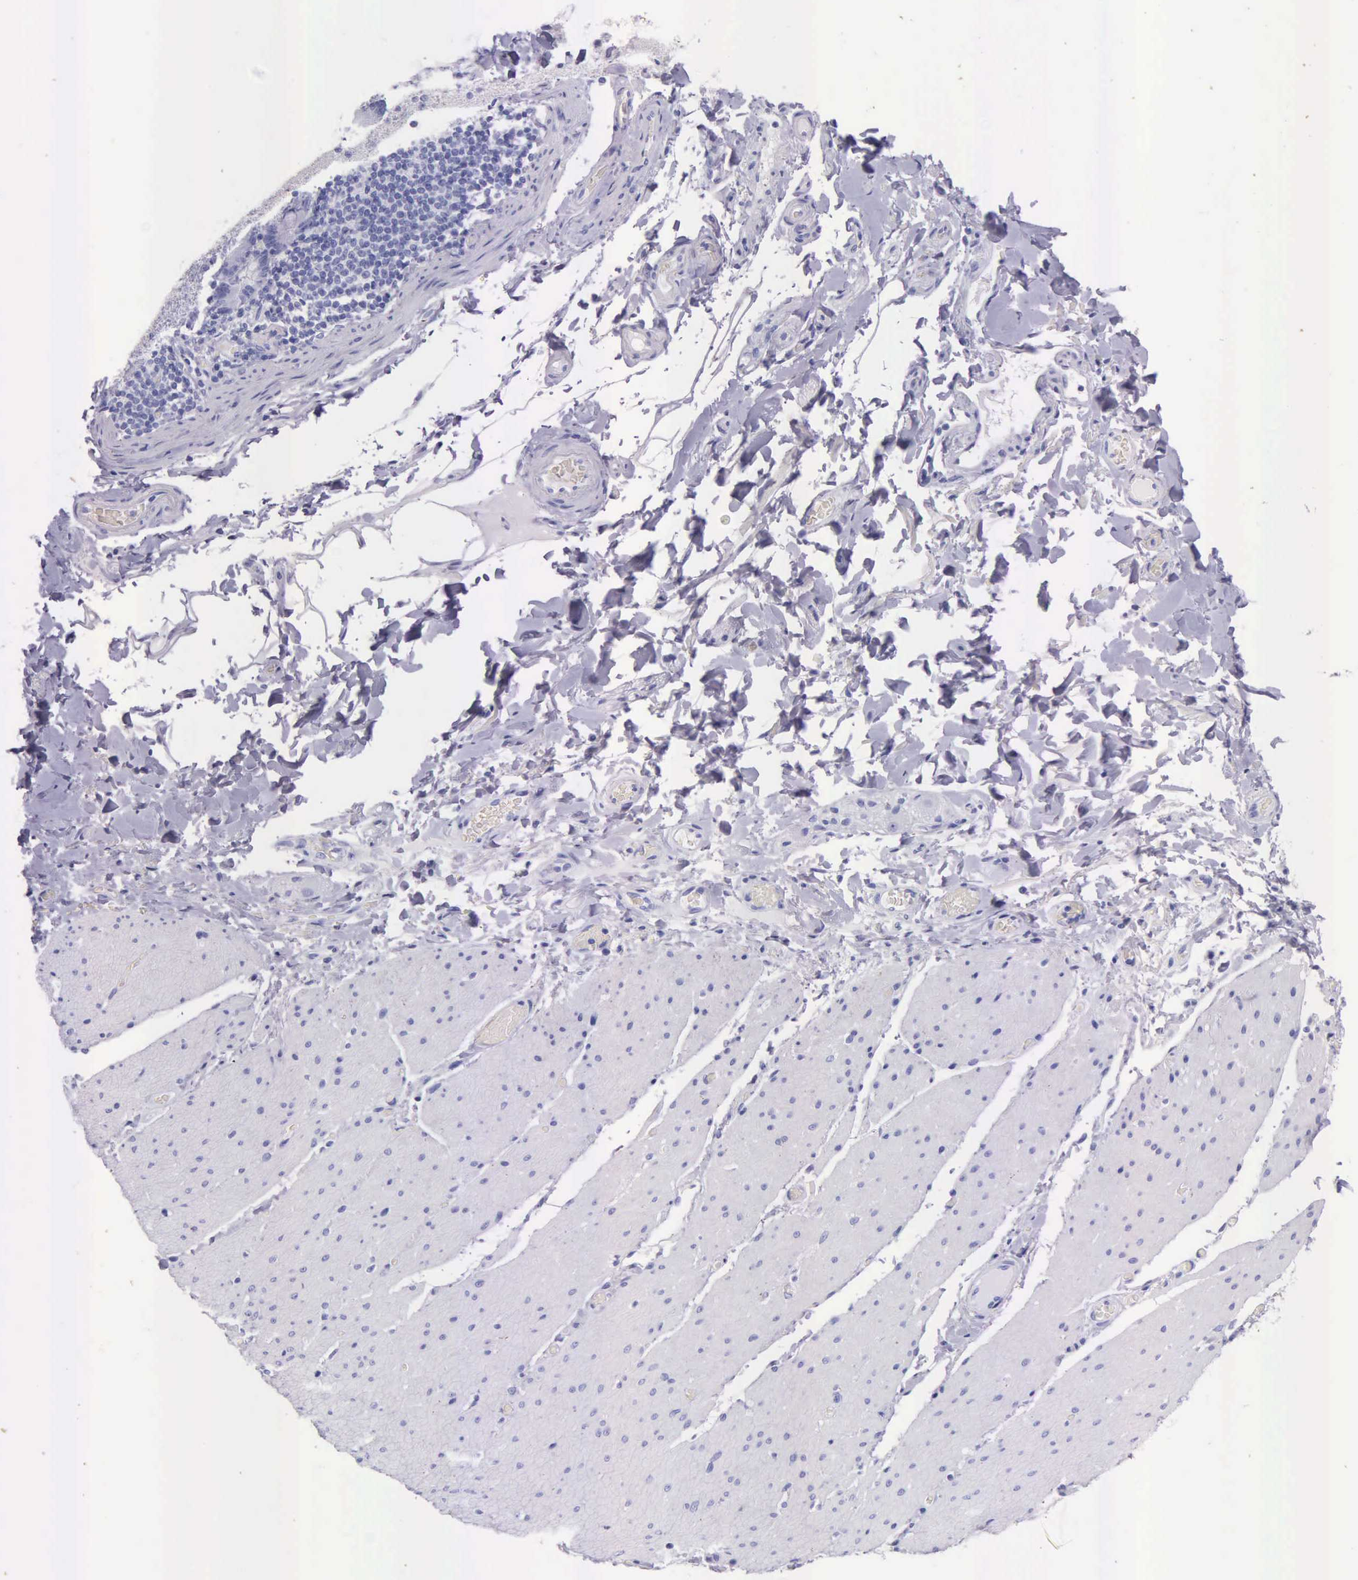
{"staining": {"intensity": "negative", "quantity": "none", "location": "none"}, "tissue": "adipose tissue", "cell_type": "Adipocytes", "image_type": "normal", "snomed": [{"axis": "morphology", "description": "Normal tissue, NOS"}, {"axis": "topography", "description": "Duodenum"}], "caption": "IHC micrograph of normal adipose tissue stained for a protein (brown), which shows no positivity in adipocytes.", "gene": "KLK2", "patient": {"sex": "male", "age": 63}}